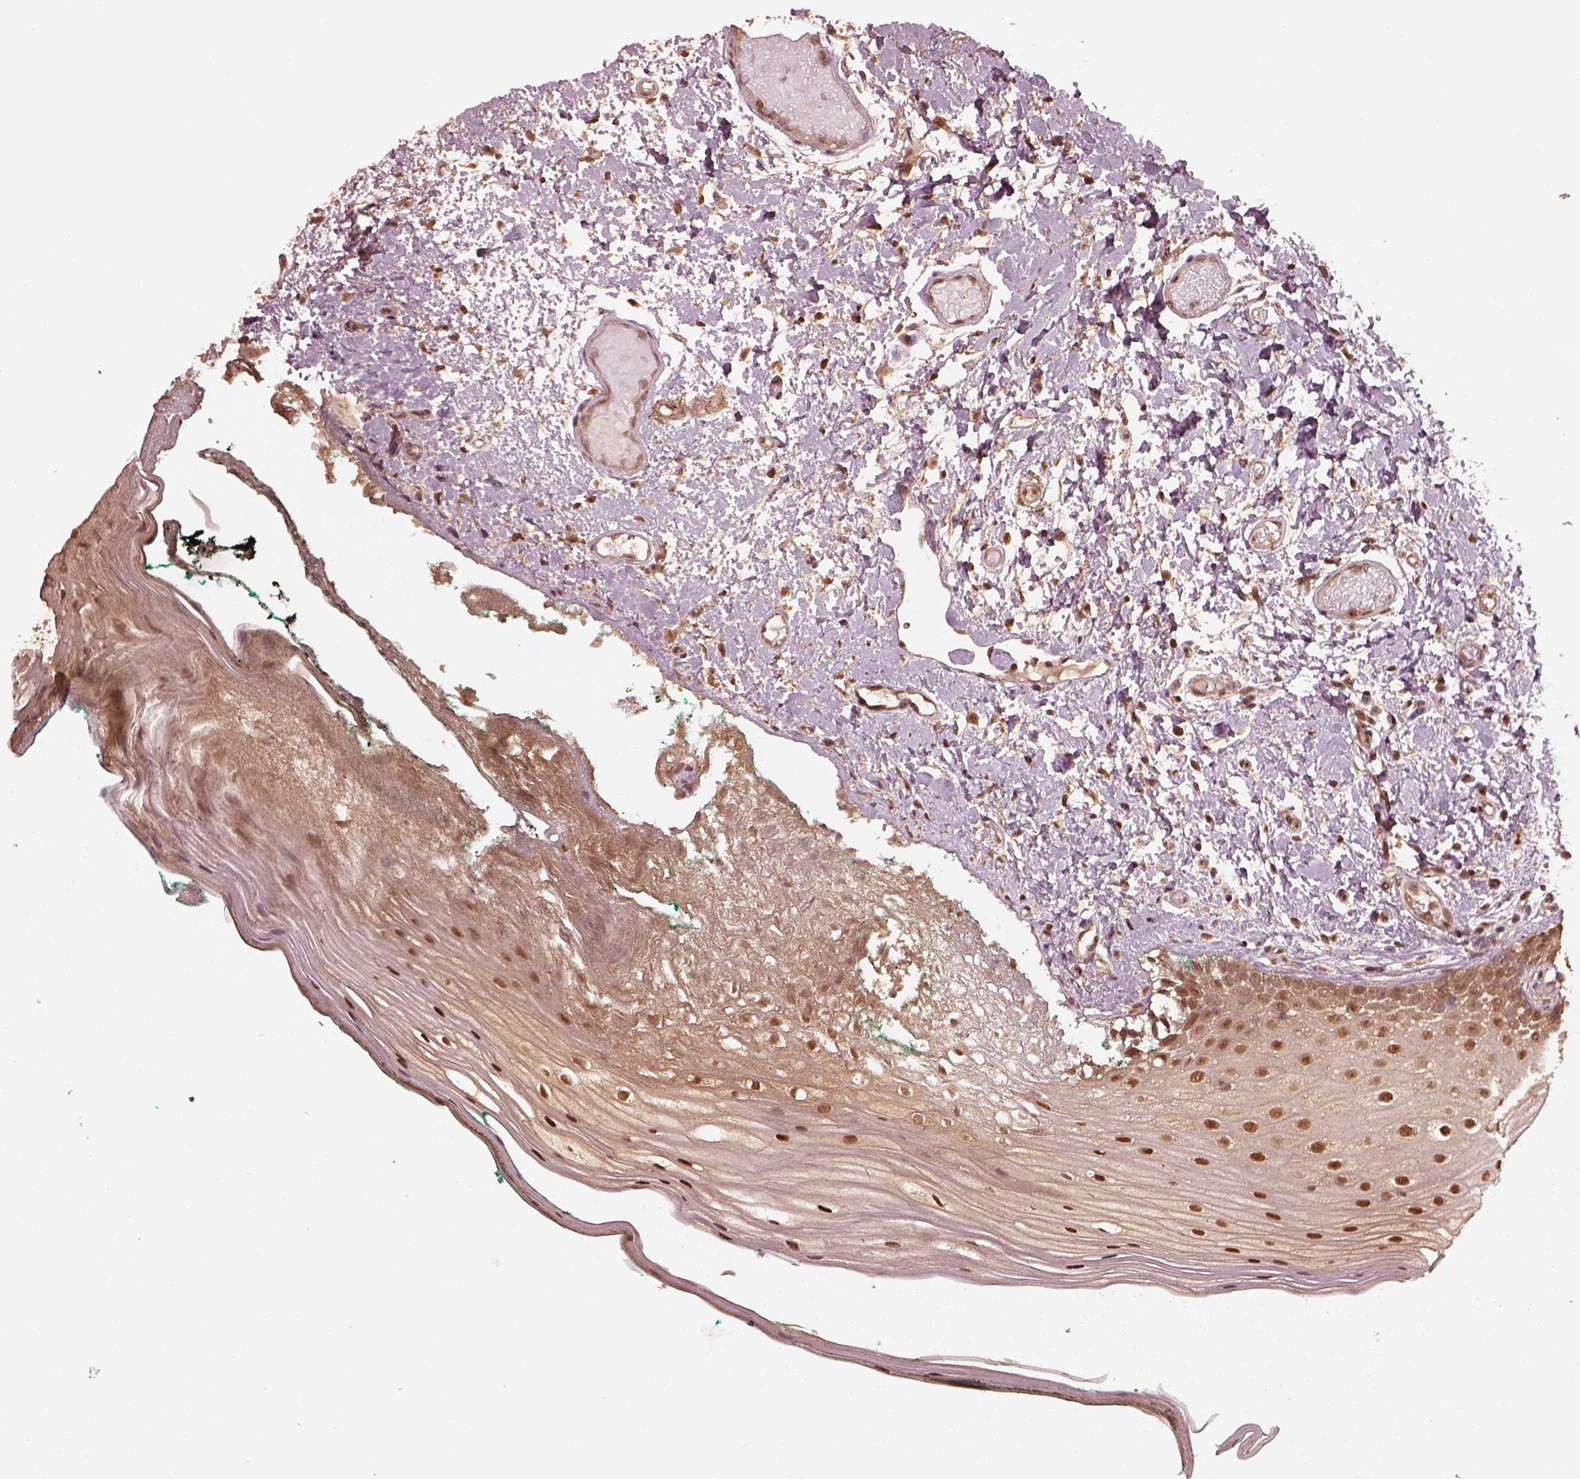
{"staining": {"intensity": "moderate", "quantity": ">75%", "location": "cytoplasmic/membranous,nuclear"}, "tissue": "oral mucosa", "cell_type": "Squamous epithelial cells", "image_type": "normal", "snomed": [{"axis": "morphology", "description": "Normal tissue, NOS"}, {"axis": "topography", "description": "Oral tissue"}], "caption": "Human oral mucosa stained with a brown dye exhibits moderate cytoplasmic/membranous,nuclear positive positivity in approximately >75% of squamous epithelial cells.", "gene": "PSMC5", "patient": {"sex": "female", "age": 83}}